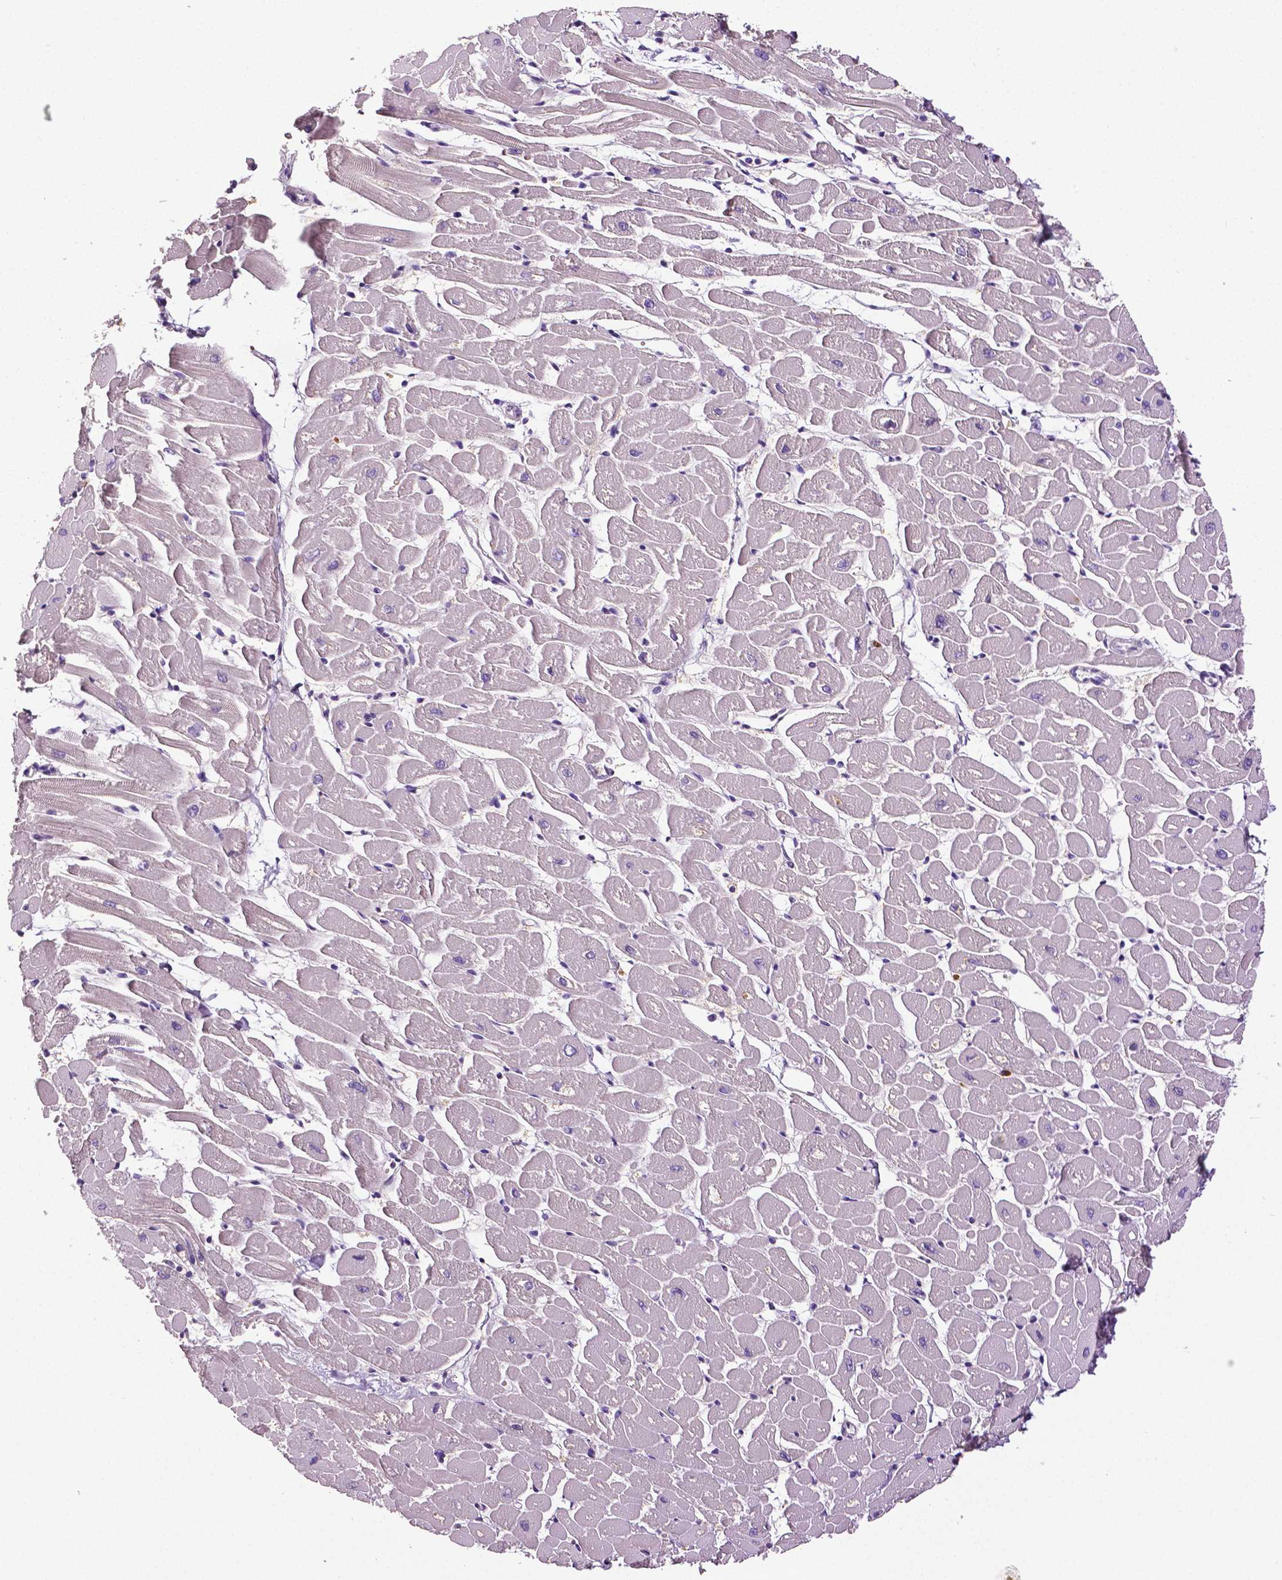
{"staining": {"intensity": "negative", "quantity": "none", "location": "none"}, "tissue": "heart muscle", "cell_type": "Cardiomyocytes", "image_type": "normal", "snomed": [{"axis": "morphology", "description": "Normal tissue, NOS"}, {"axis": "topography", "description": "Heart"}], "caption": "This photomicrograph is of benign heart muscle stained with IHC to label a protein in brown with the nuclei are counter-stained blue. There is no positivity in cardiomyocytes. Brightfield microscopy of immunohistochemistry (IHC) stained with DAB (3,3'-diaminobenzidine) (brown) and hematoxylin (blue), captured at high magnification.", "gene": "PTPN5", "patient": {"sex": "male", "age": 57}}